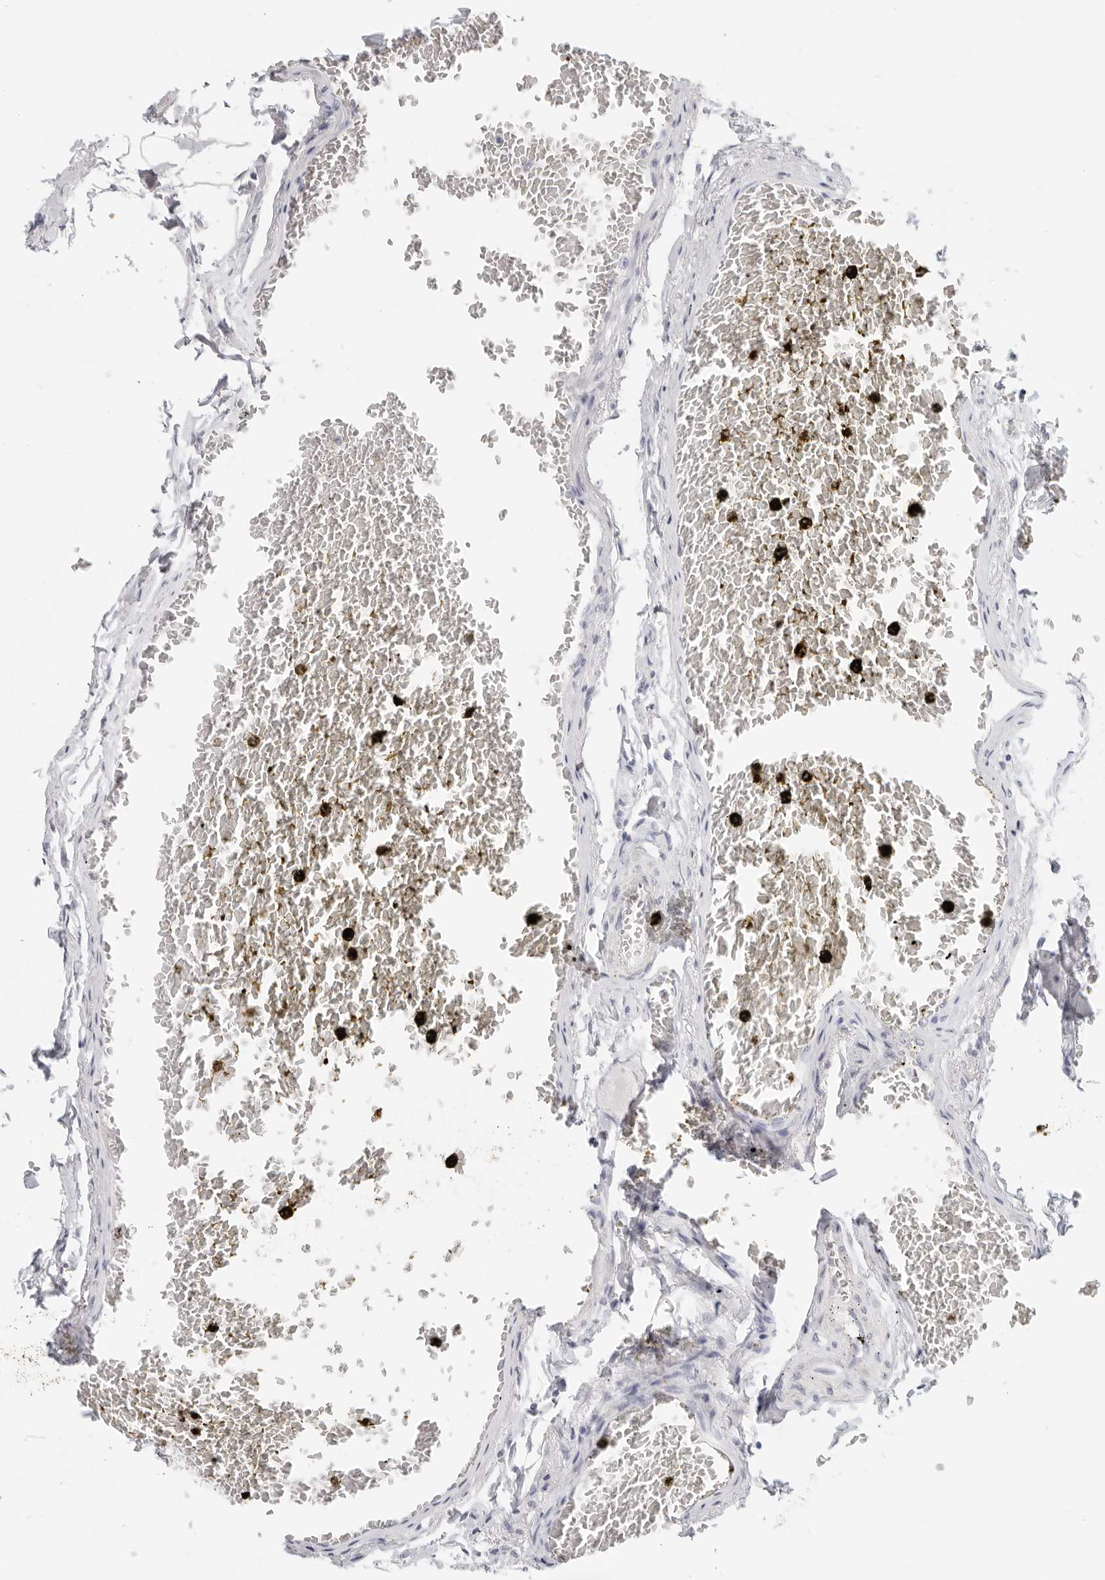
{"staining": {"intensity": "negative", "quantity": "none", "location": "none"}, "tissue": "stomach", "cell_type": "Glandular cells", "image_type": "normal", "snomed": [{"axis": "morphology", "description": "Normal tissue, NOS"}, {"axis": "topography", "description": "Stomach, lower"}], "caption": "Immunohistochemistry (IHC) histopathology image of normal stomach: human stomach stained with DAB reveals no significant protein expression in glandular cells. (Immunohistochemistry, brightfield microscopy, high magnification).", "gene": "AGMAT", "patient": {"sex": "male", "age": 71}}